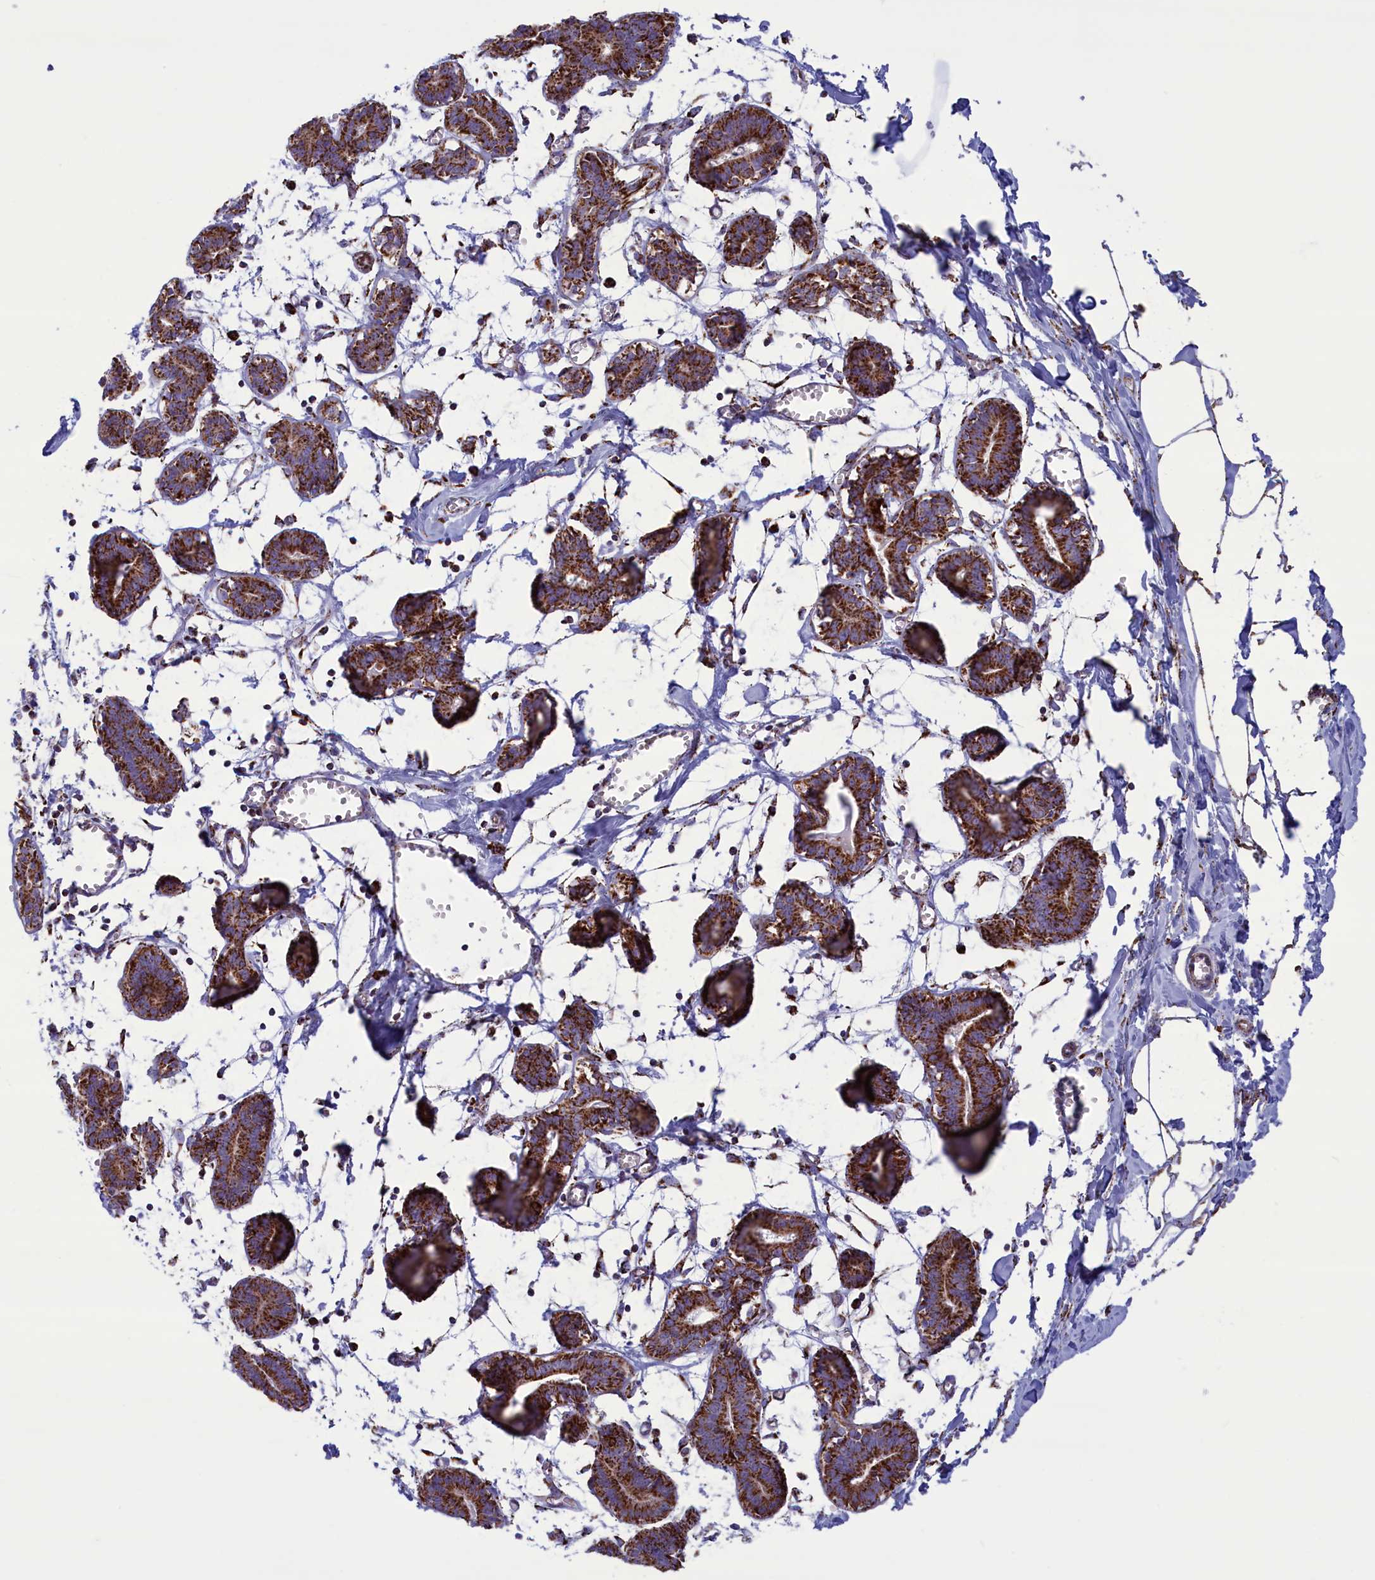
{"staining": {"intensity": "negative", "quantity": "none", "location": "none"}, "tissue": "breast", "cell_type": "Adipocytes", "image_type": "normal", "snomed": [{"axis": "morphology", "description": "Normal tissue, NOS"}, {"axis": "topography", "description": "Breast"}], "caption": "Adipocytes show no significant protein staining in normal breast.", "gene": "ISOC2", "patient": {"sex": "female", "age": 27}}